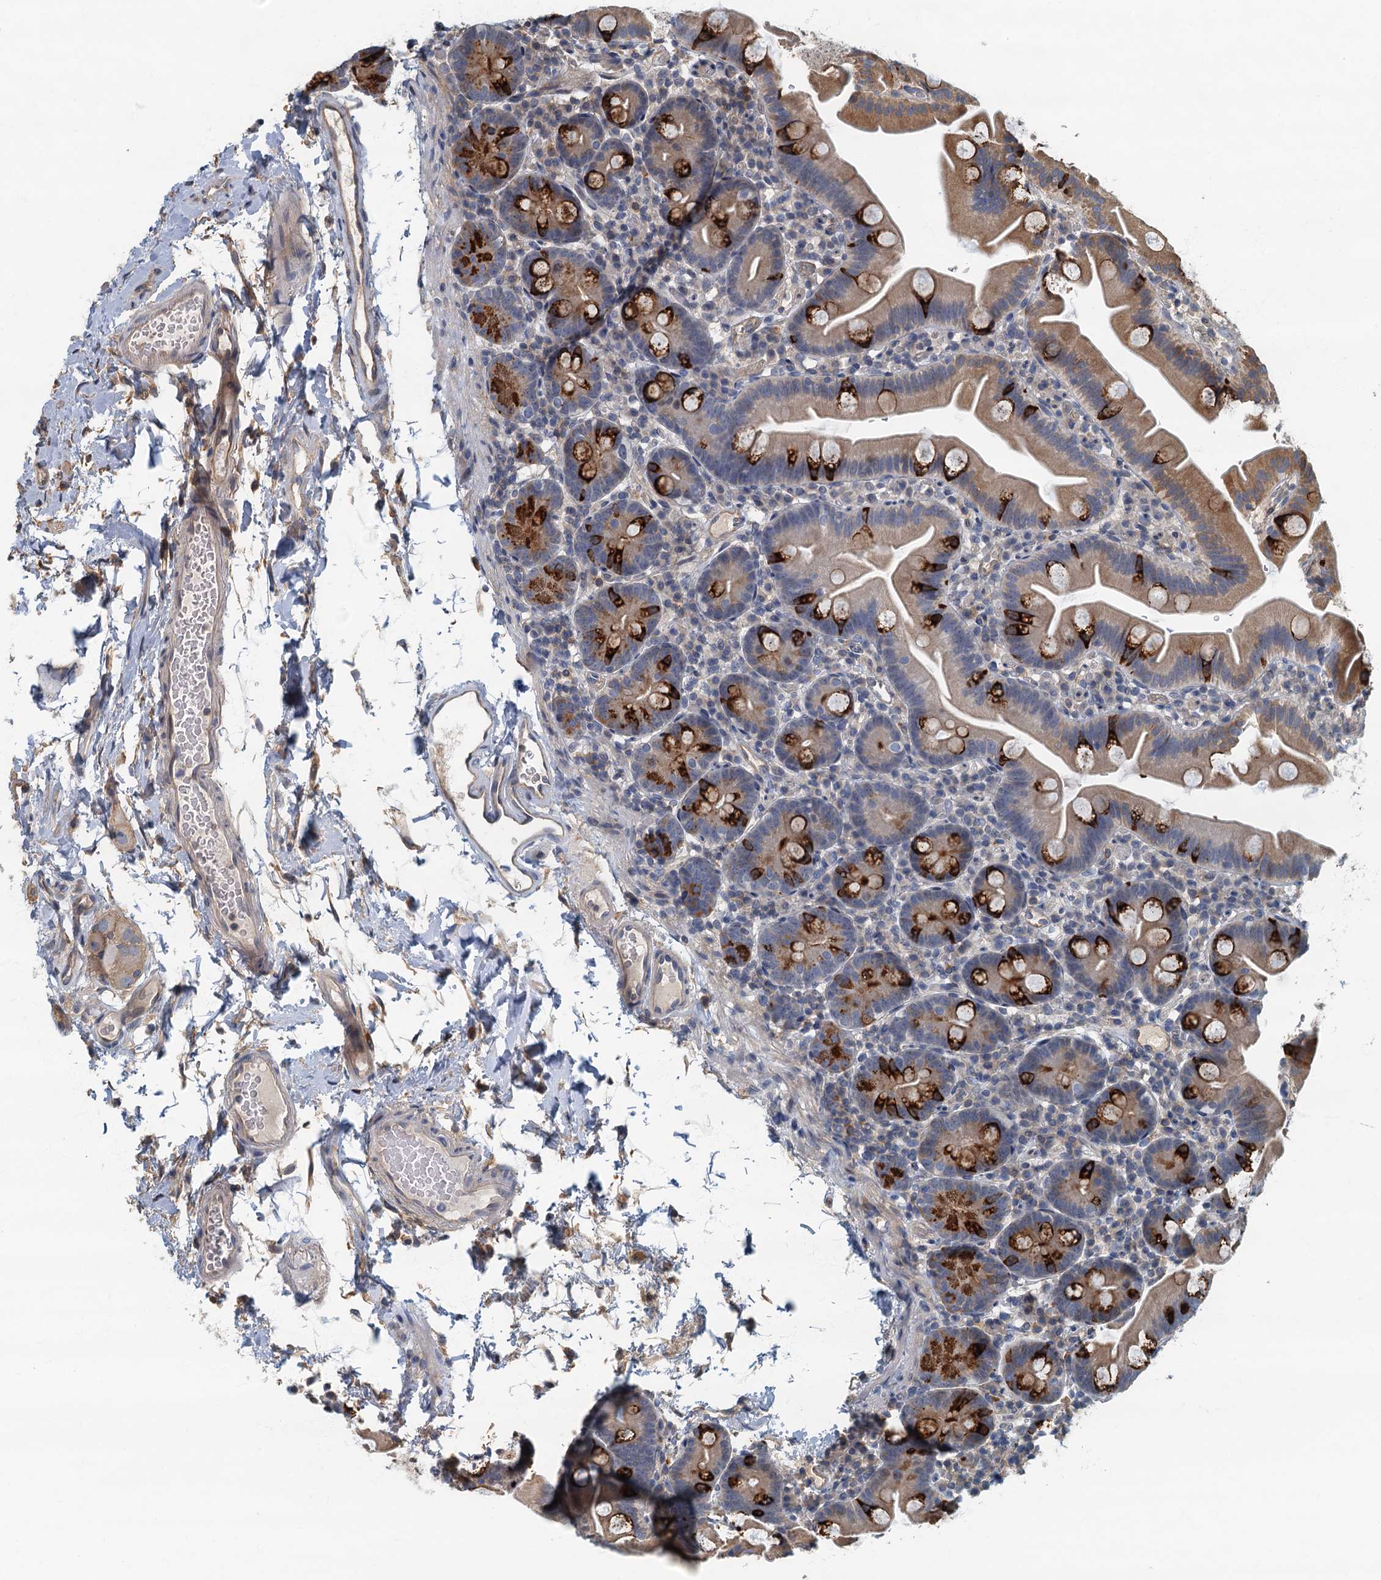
{"staining": {"intensity": "strong", "quantity": "25%-75%", "location": "cytoplasmic/membranous"}, "tissue": "small intestine", "cell_type": "Glandular cells", "image_type": "normal", "snomed": [{"axis": "morphology", "description": "Normal tissue, NOS"}, {"axis": "topography", "description": "Small intestine"}], "caption": "Protein staining of normal small intestine displays strong cytoplasmic/membranous staining in about 25%-75% of glandular cells. Using DAB (3,3'-diaminobenzidine) (brown) and hematoxylin (blue) stains, captured at high magnification using brightfield microscopy.", "gene": "CKAP2L", "patient": {"sex": "female", "age": 68}}